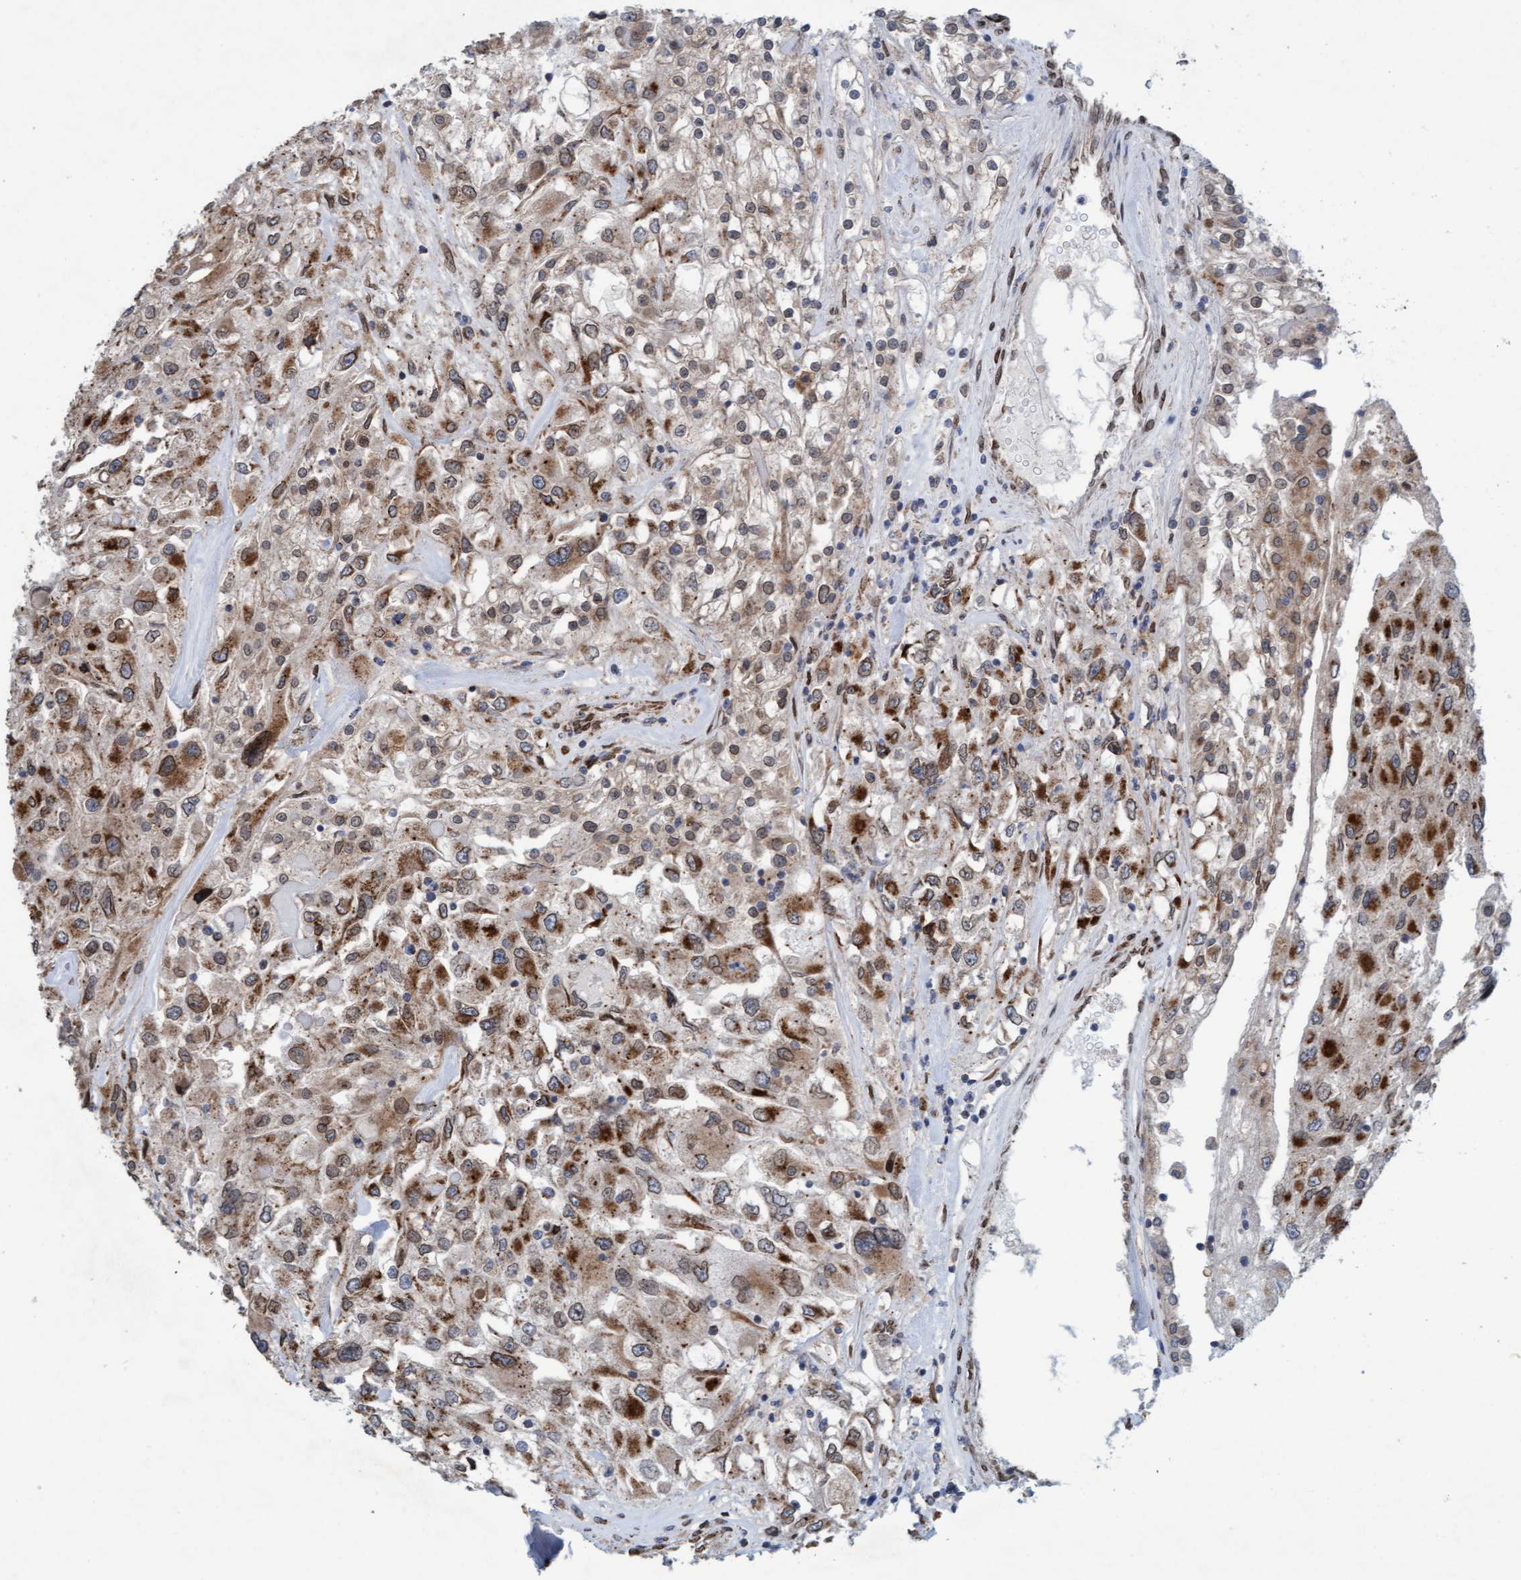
{"staining": {"intensity": "strong", "quantity": "25%-75%", "location": "cytoplasmic/membranous"}, "tissue": "renal cancer", "cell_type": "Tumor cells", "image_type": "cancer", "snomed": [{"axis": "morphology", "description": "Adenocarcinoma, NOS"}, {"axis": "topography", "description": "Kidney"}], "caption": "Immunohistochemistry (IHC) micrograph of neoplastic tissue: human adenocarcinoma (renal) stained using immunohistochemistry displays high levels of strong protein expression localized specifically in the cytoplasmic/membranous of tumor cells, appearing as a cytoplasmic/membranous brown color.", "gene": "MRPS23", "patient": {"sex": "female", "age": 52}}